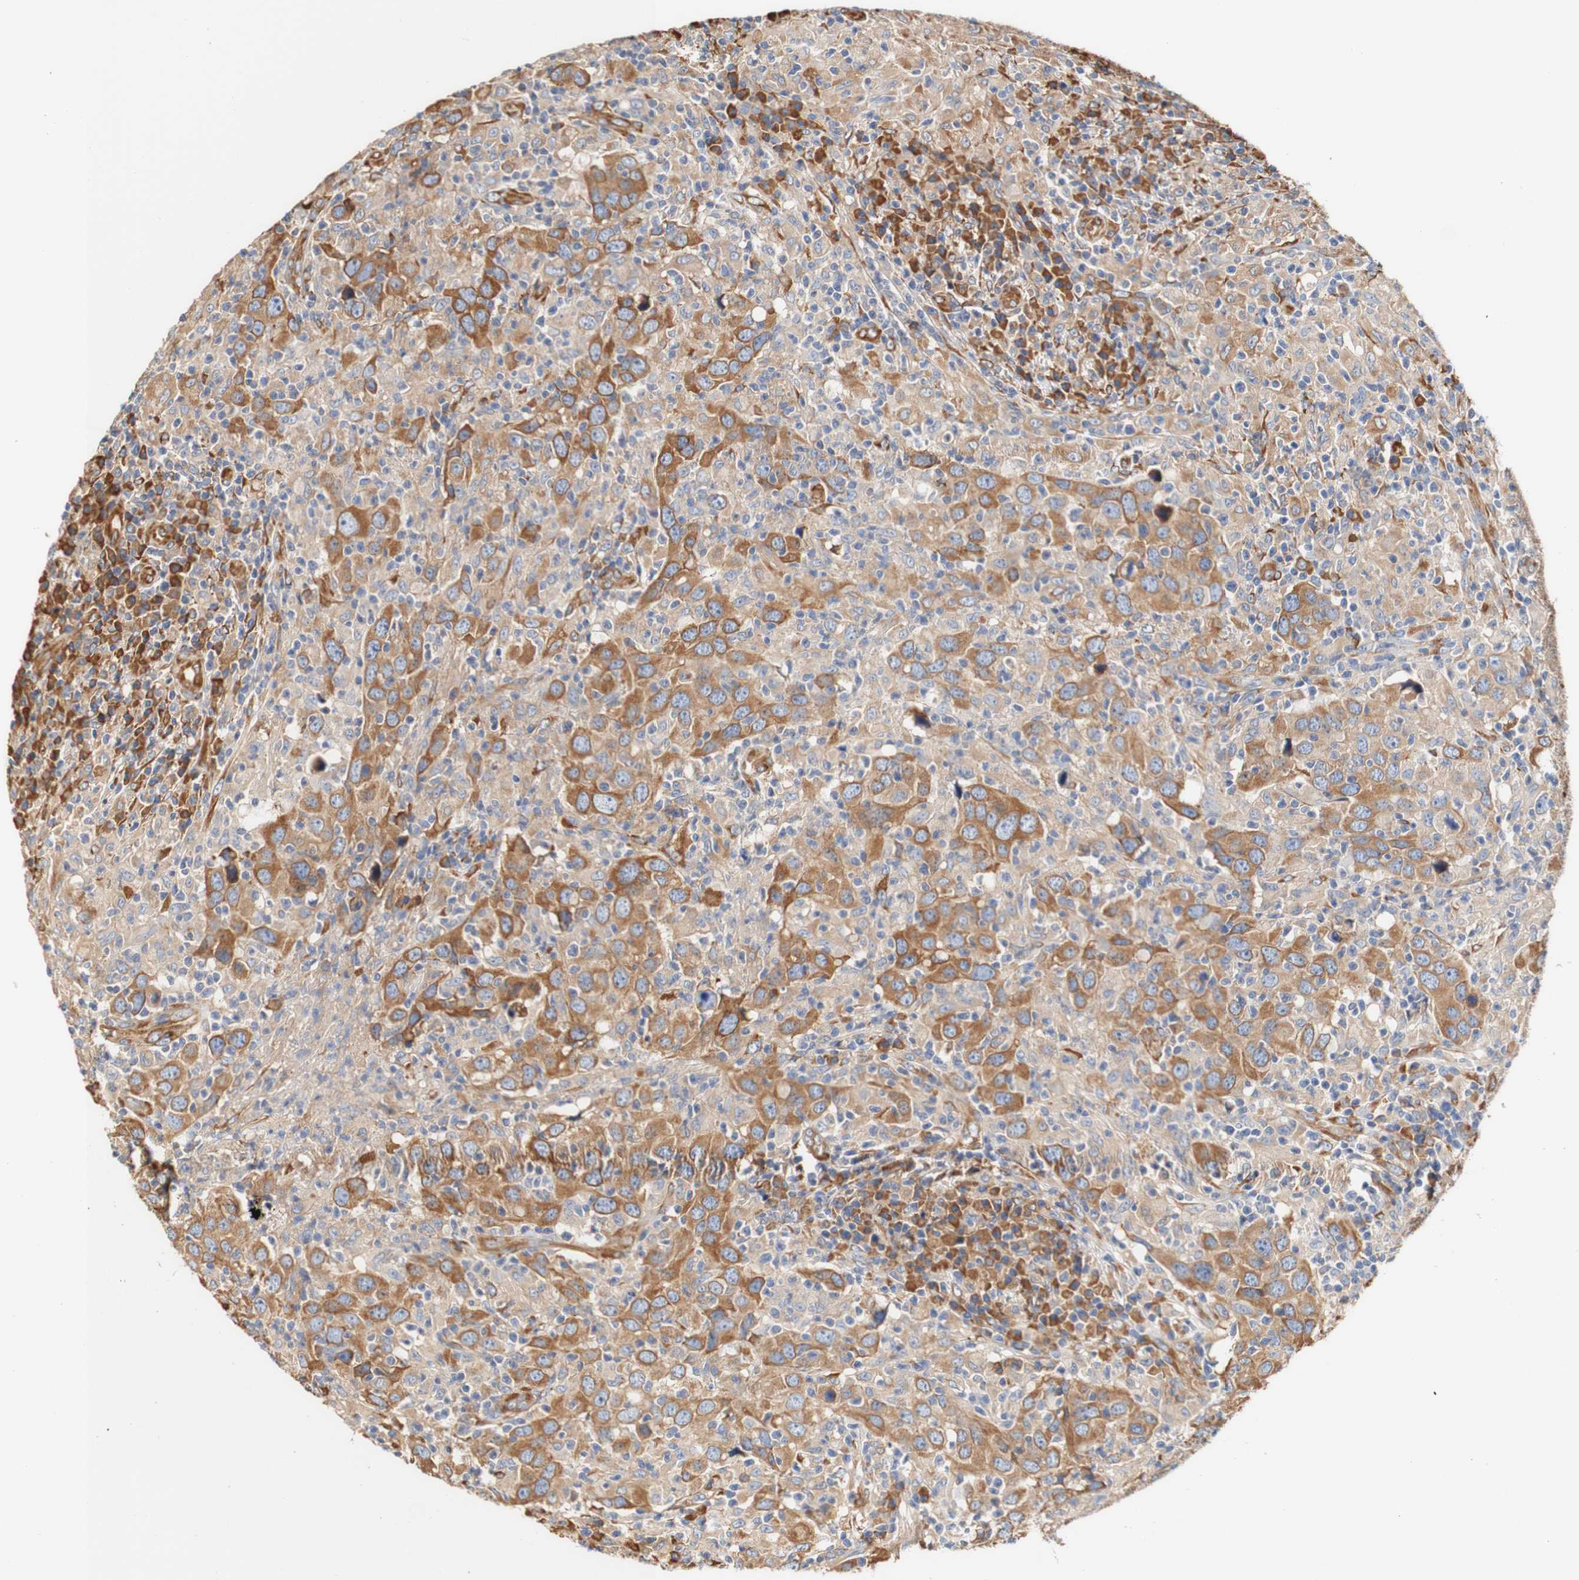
{"staining": {"intensity": "moderate", "quantity": ">75%", "location": "cytoplasmic/membranous"}, "tissue": "head and neck cancer", "cell_type": "Tumor cells", "image_type": "cancer", "snomed": [{"axis": "morphology", "description": "Adenocarcinoma, NOS"}, {"axis": "topography", "description": "Salivary gland"}, {"axis": "topography", "description": "Head-Neck"}], "caption": "Human head and neck cancer (adenocarcinoma) stained with a brown dye shows moderate cytoplasmic/membranous positive expression in about >75% of tumor cells.", "gene": "EIF2AK4", "patient": {"sex": "female", "age": 65}}